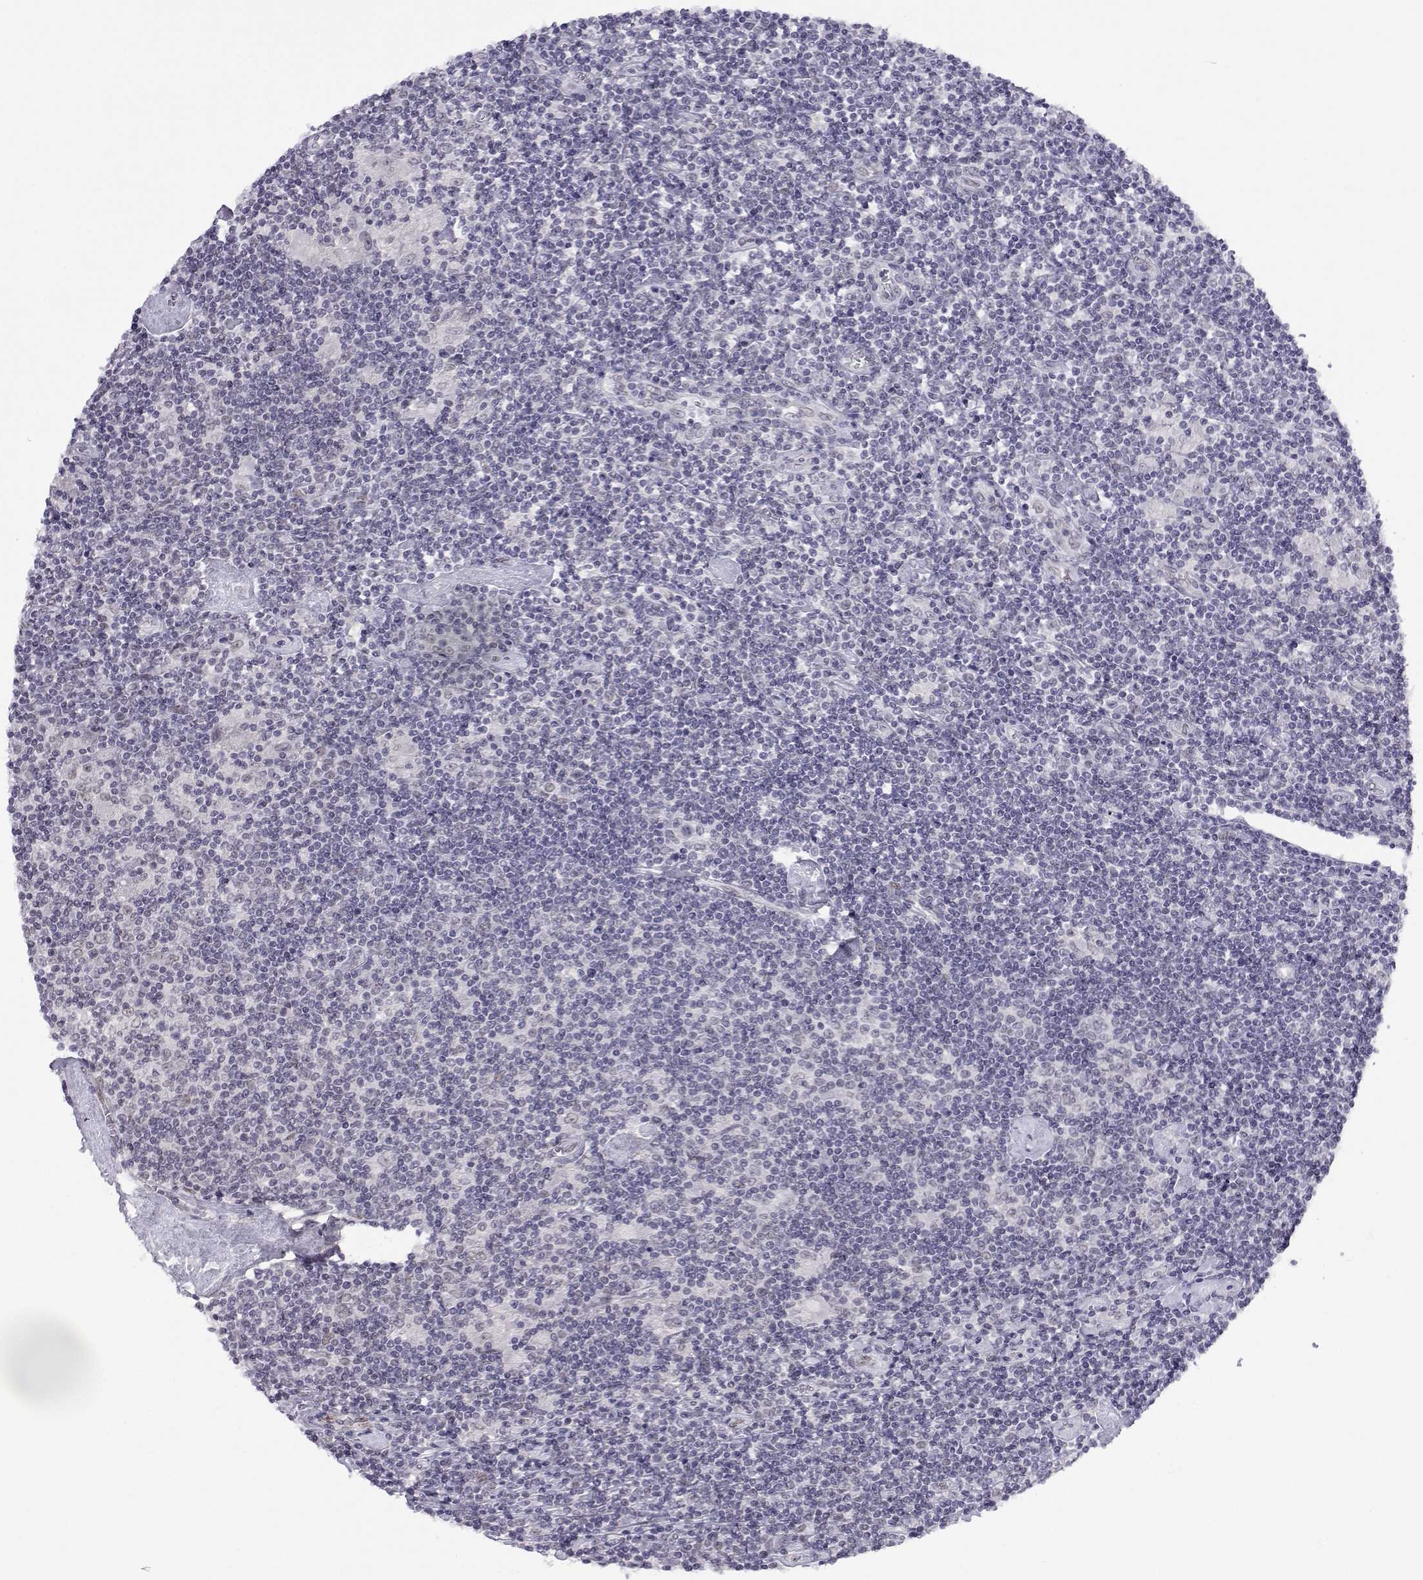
{"staining": {"intensity": "negative", "quantity": "none", "location": "none"}, "tissue": "lymphoma", "cell_type": "Tumor cells", "image_type": "cancer", "snomed": [{"axis": "morphology", "description": "Hodgkin's disease, NOS"}, {"axis": "topography", "description": "Lymph node"}], "caption": "Hodgkin's disease stained for a protein using IHC shows no expression tumor cells.", "gene": "MED26", "patient": {"sex": "male", "age": 40}}